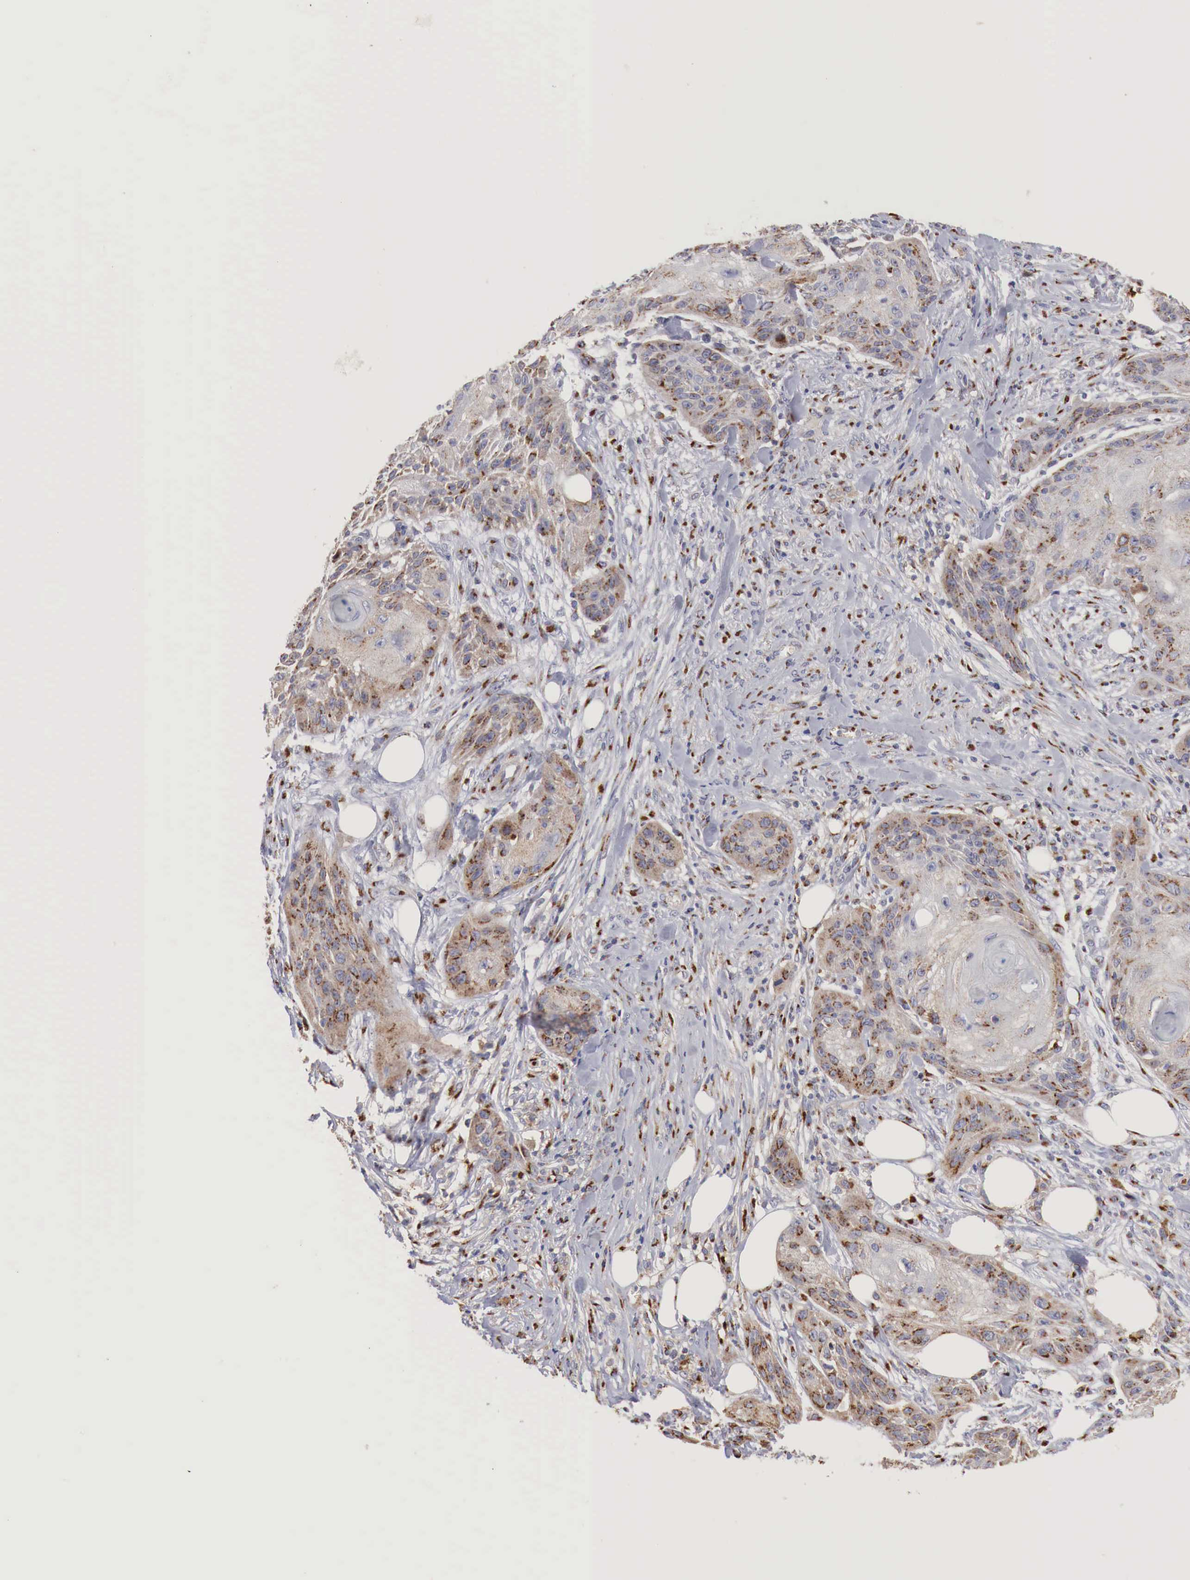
{"staining": {"intensity": "moderate", "quantity": "25%-75%", "location": "cytoplasmic/membranous"}, "tissue": "skin cancer", "cell_type": "Tumor cells", "image_type": "cancer", "snomed": [{"axis": "morphology", "description": "Squamous cell carcinoma, NOS"}, {"axis": "topography", "description": "Skin"}], "caption": "A medium amount of moderate cytoplasmic/membranous expression is present in about 25%-75% of tumor cells in squamous cell carcinoma (skin) tissue.", "gene": "SYAP1", "patient": {"sex": "female", "age": 88}}